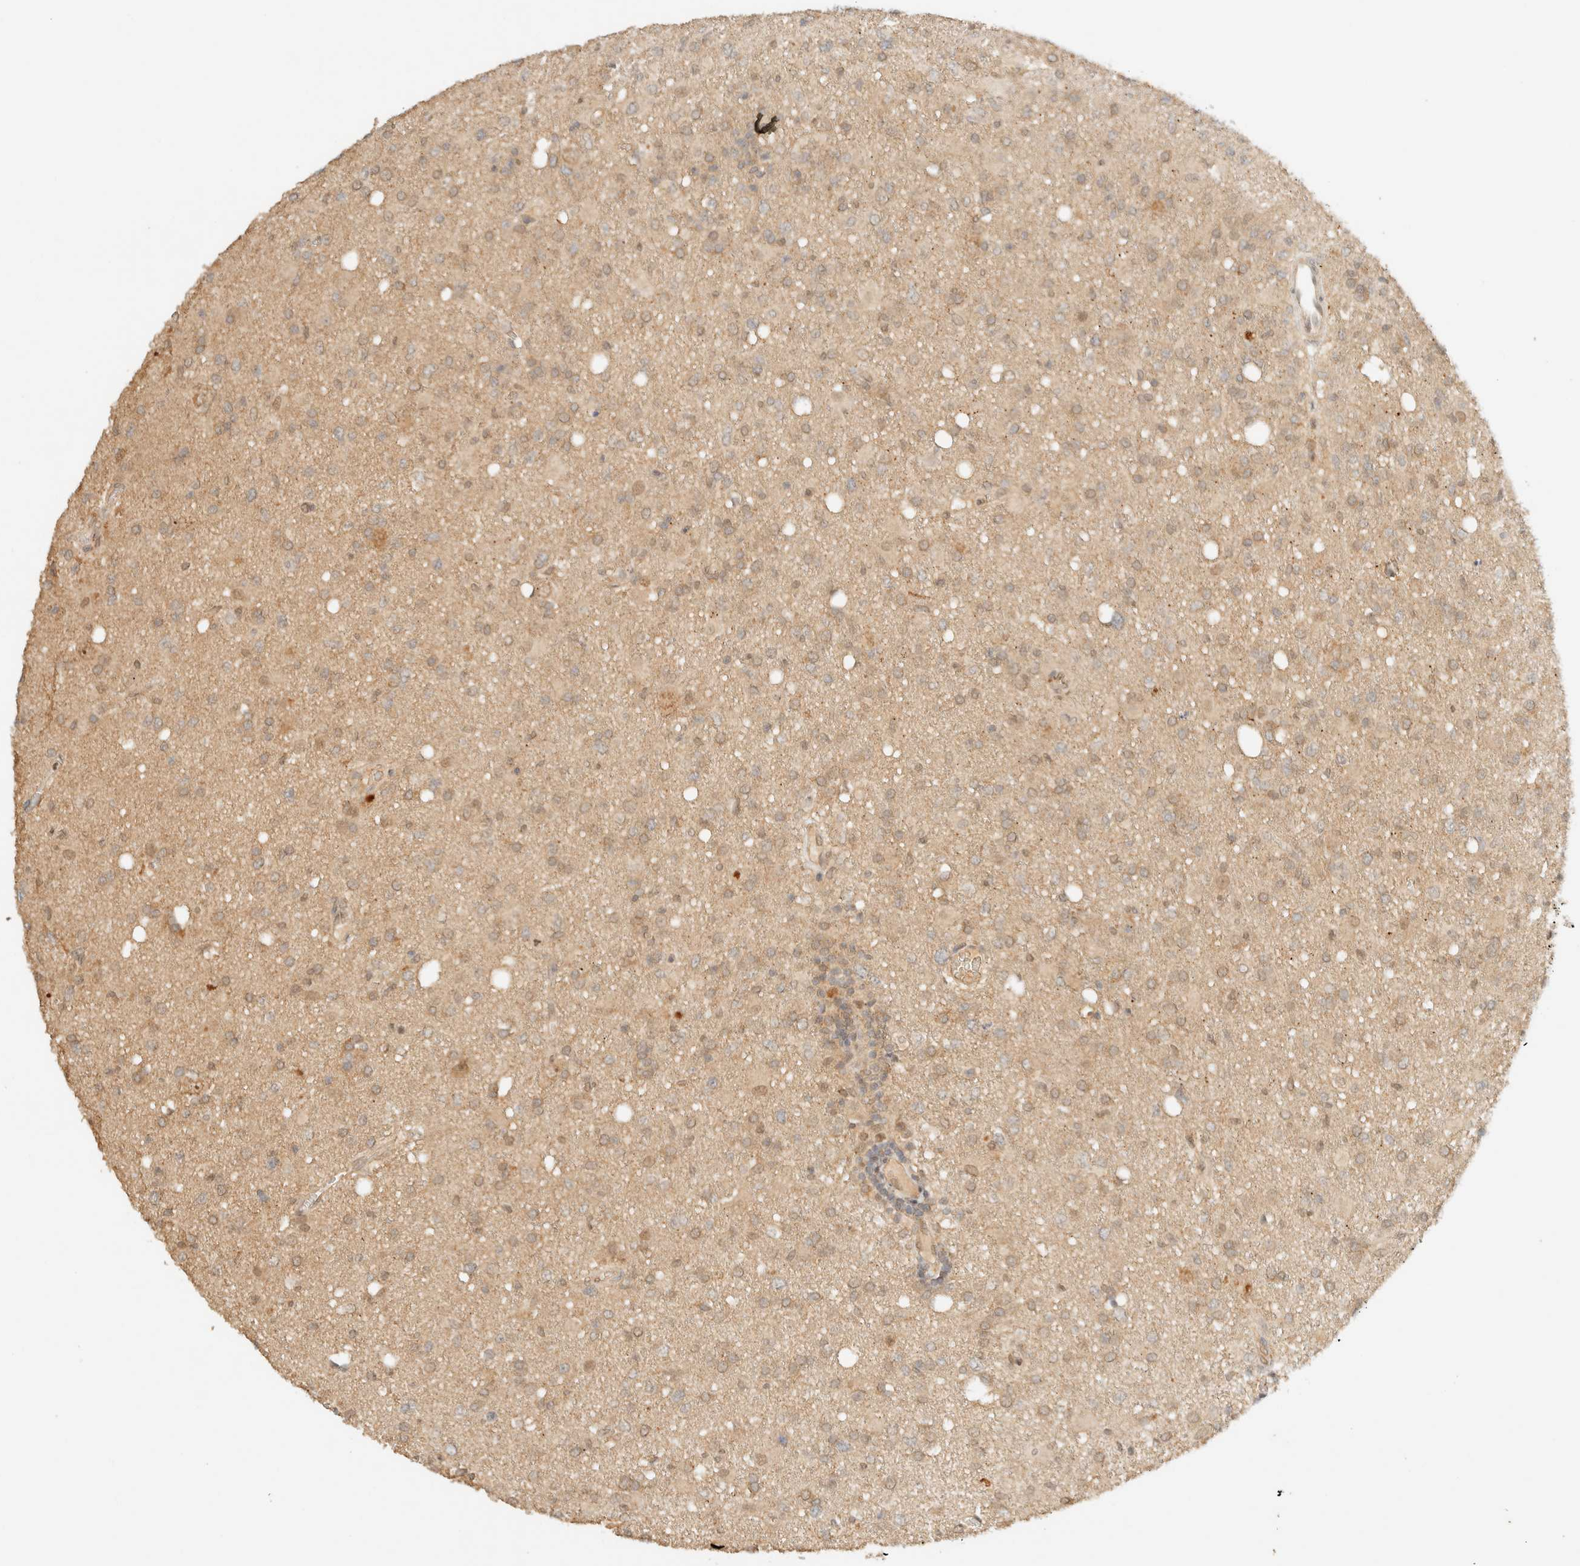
{"staining": {"intensity": "weak", "quantity": "25%-75%", "location": "cytoplasmic/membranous"}, "tissue": "glioma", "cell_type": "Tumor cells", "image_type": "cancer", "snomed": [{"axis": "morphology", "description": "Glioma, malignant, High grade"}, {"axis": "topography", "description": "Brain"}], "caption": "A brown stain shows weak cytoplasmic/membranous staining of a protein in glioma tumor cells. The staining is performed using DAB brown chromogen to label protein expression. The nuclei are counter-stained blue using hematoxylin.", "gene": "ZBTB34", "patient": {"sex": "female", "age": 57}}